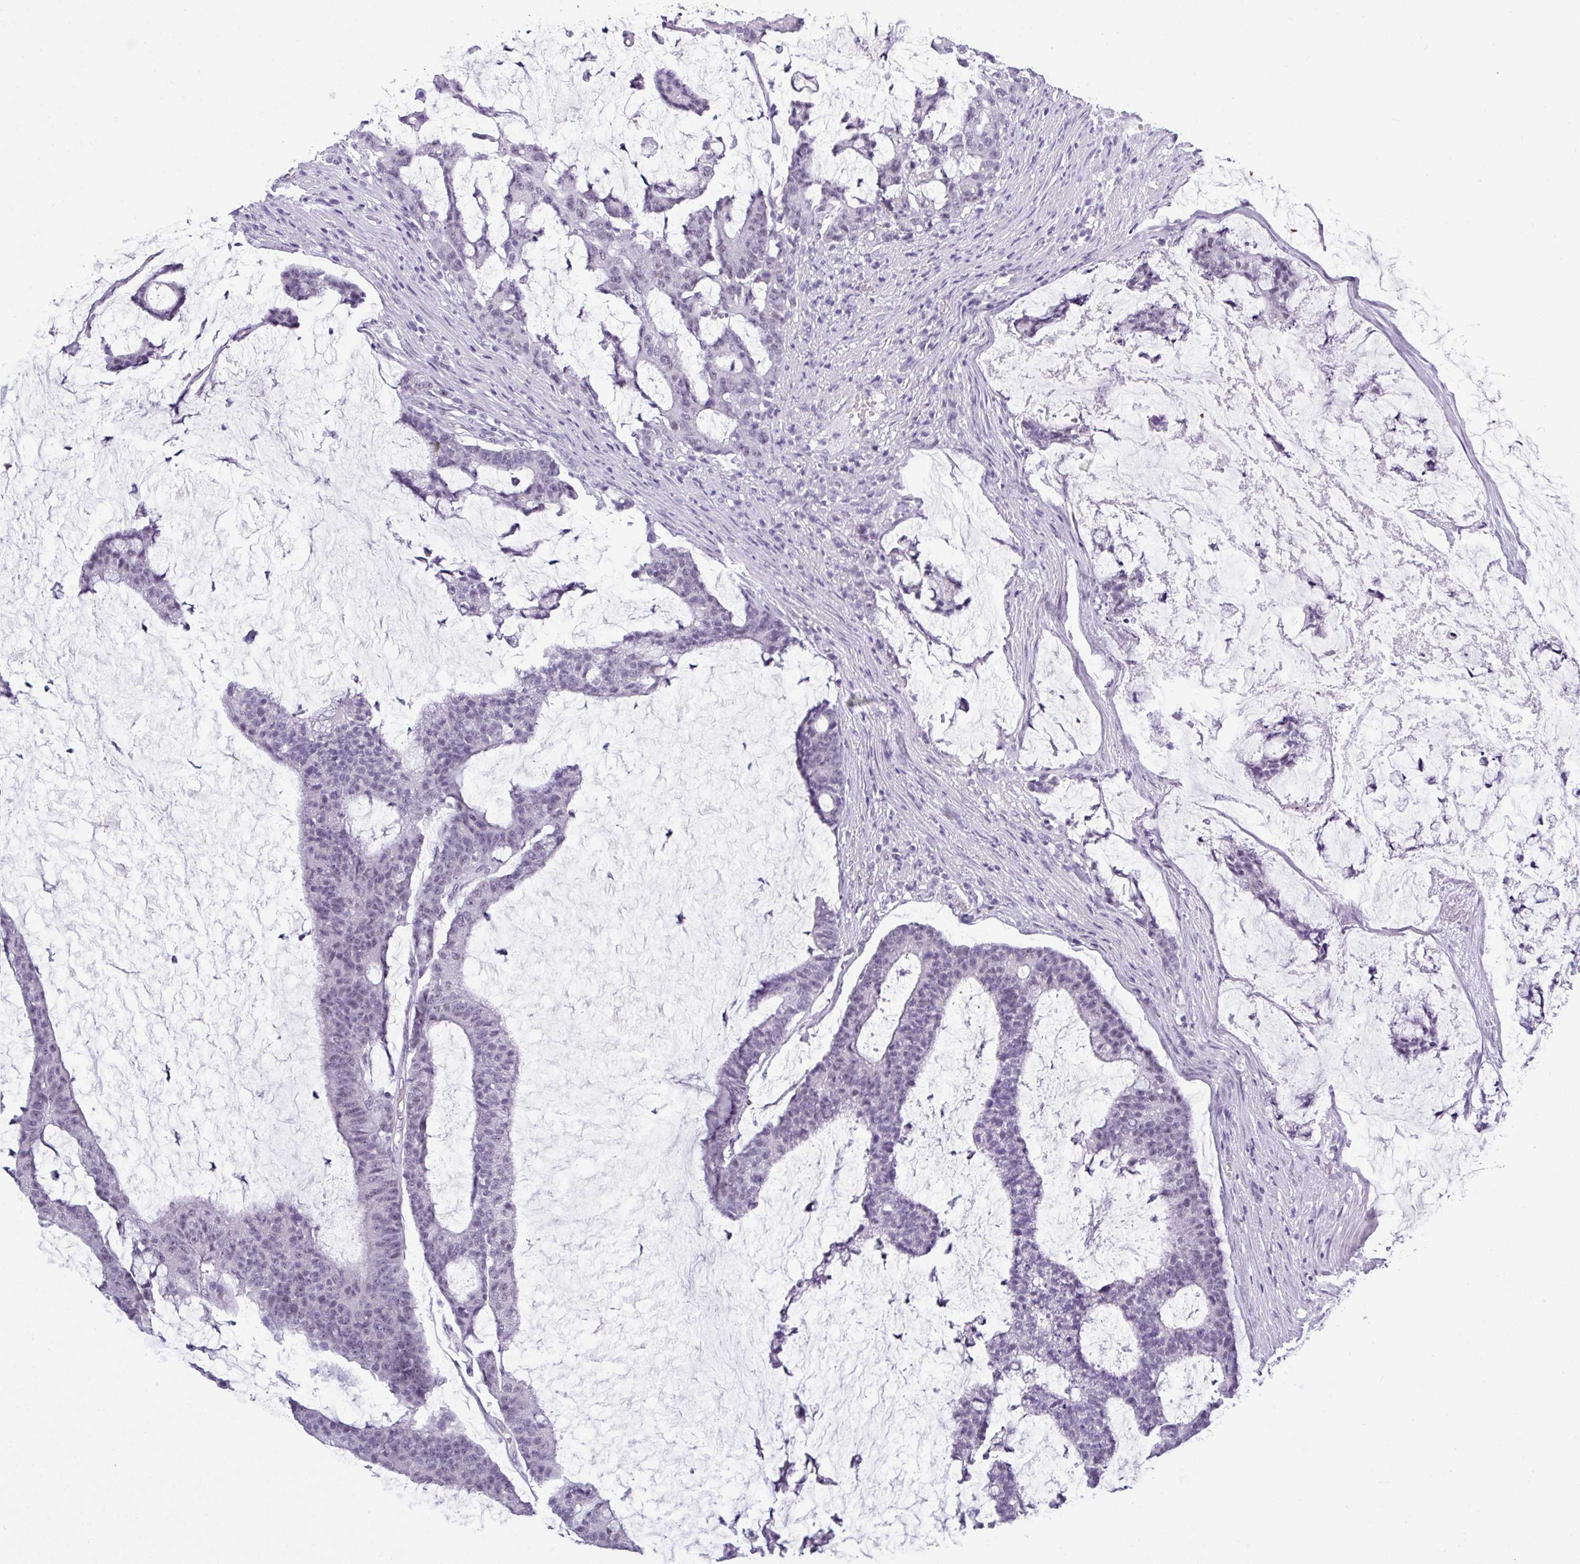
{"staining": {"intensity": "negative", "quantity": "none", "location": "none"}, "tissue": "colorectal cancer", "cell_type": "Tumor cells", "image_type": "cancer", "snomed": [{"axis": "morphology", "description": "Adenocarcinoma, NOS"}, {"axis": "topography", "description": "Colon"}], "caption": "Immunohistochemistry image of human colorectal adenocarcinoma stained for a protein (brown), which demonstrates no expression in tumor cells.", "gene": "SRGAP1", "patient": {"sex": "female", "age": 84}}